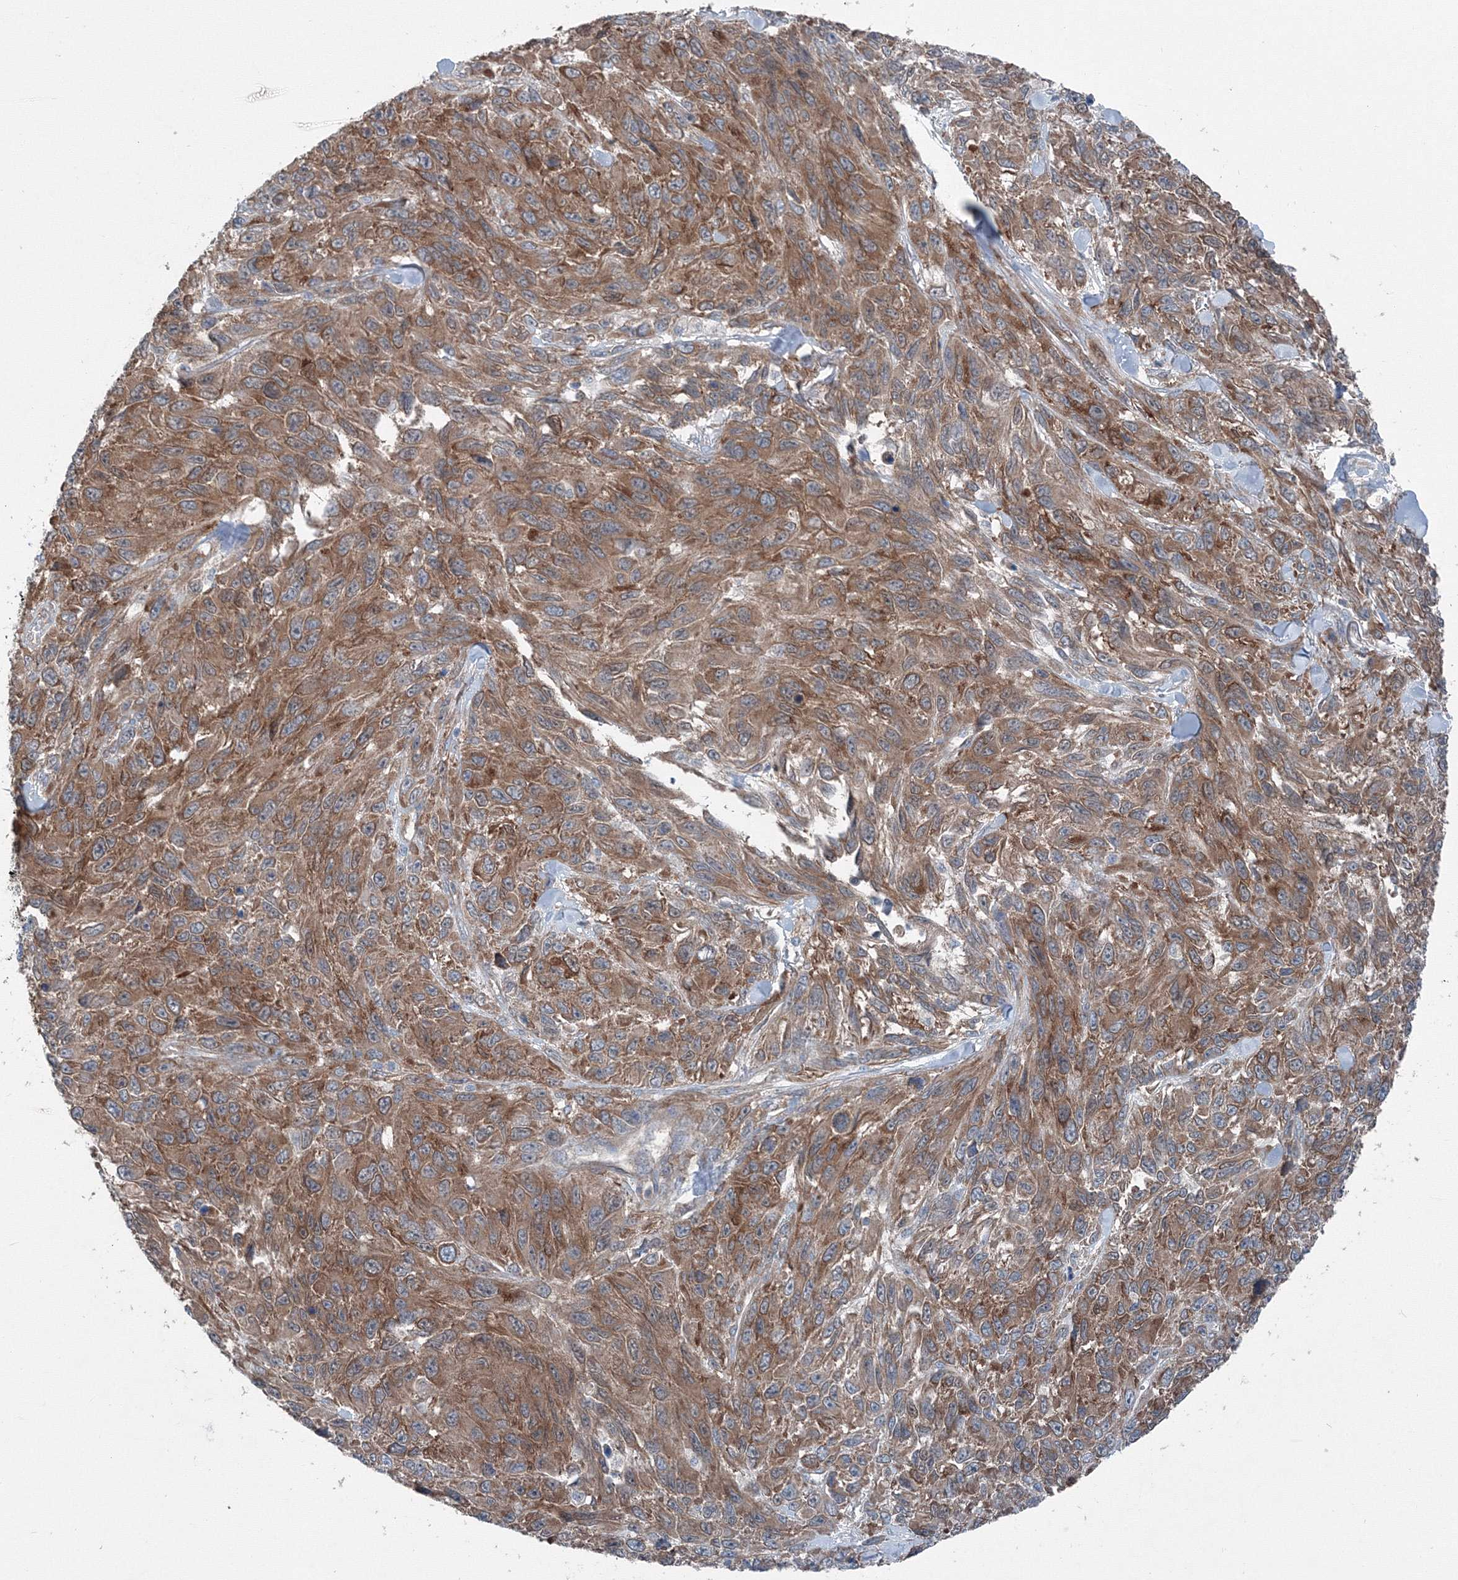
{"staining": {"intensity": "moderate", "quantity": ">75%", "location": "cytoplasmic/membranous"}, "tissue": "melanoma", "cell_type": "Tumor cells", "image_type": "cancer", "snomed": [{"axis": "morphology", "description": "Malignant melanoma, NOS"}, {"axis": "topography", "description": "Skin"}], "caption": "Human malignant melanoma stained with a brown dye displays moderate cytoplasmic/membranous positive positivity in approximately >75% of tumor cells.", "gene": "TPRKB", "patient": {"sex": "female", "age": 96}}